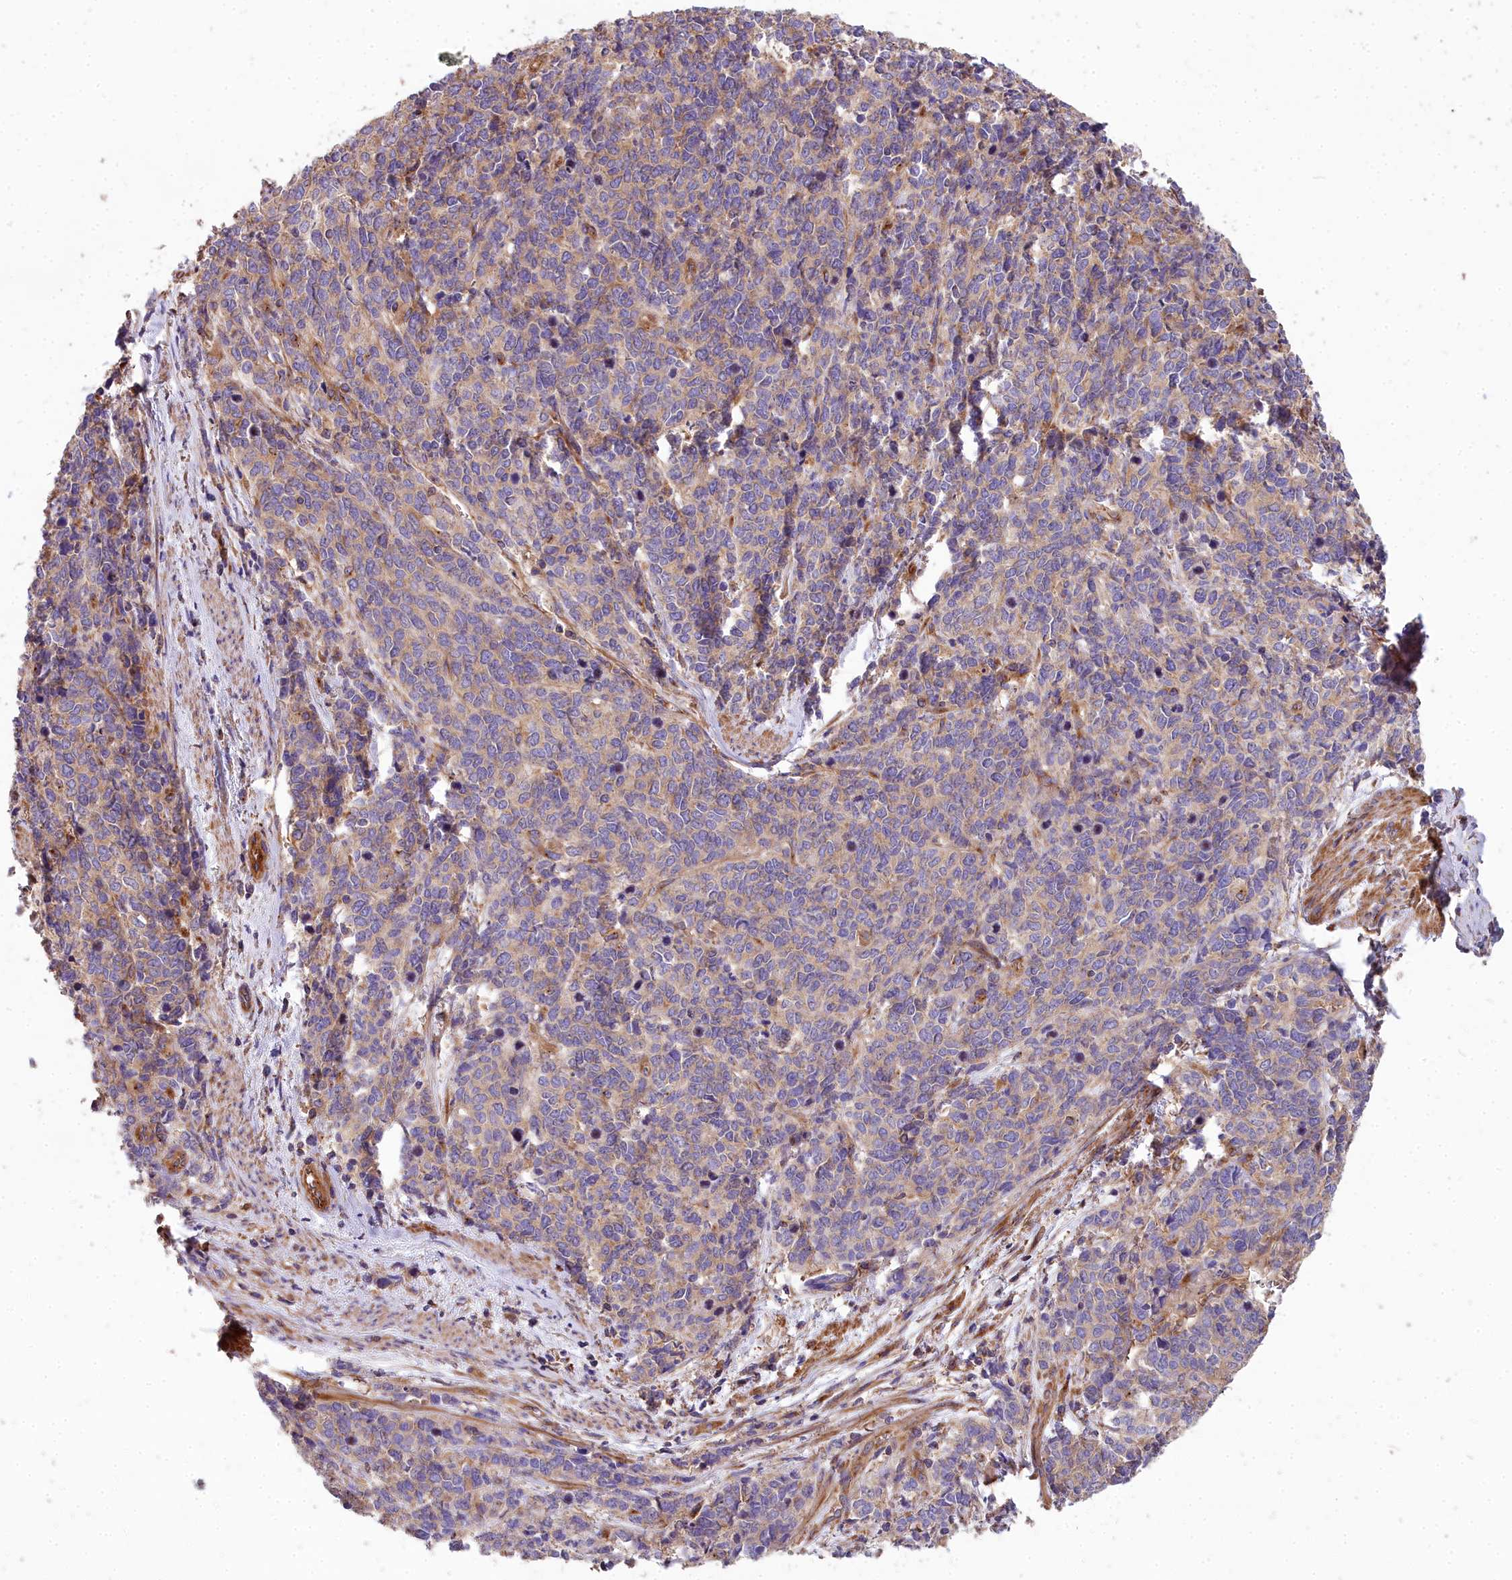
{"staining": {"intensity": "weak", "quantity": "25%-75%", "location": "cytoplasmic/membranous"}, "tissue": "cervical cancer", "cell_type": "Tumor cells", "image_type": "cancer", "snomed": [{"axis": "morphology", "description": "Squamous cell carcinoma, NOS"}, {"axis": "topography", "description": "Cervix"}], "caption": "Cervical squamous cell carcinoma tissue displays weak cytoplasmic/membranous expression in approximately 25%-75% of tumor cells", "gene": "DCTN3", "patient": {"sex": "female", "age": 60}}